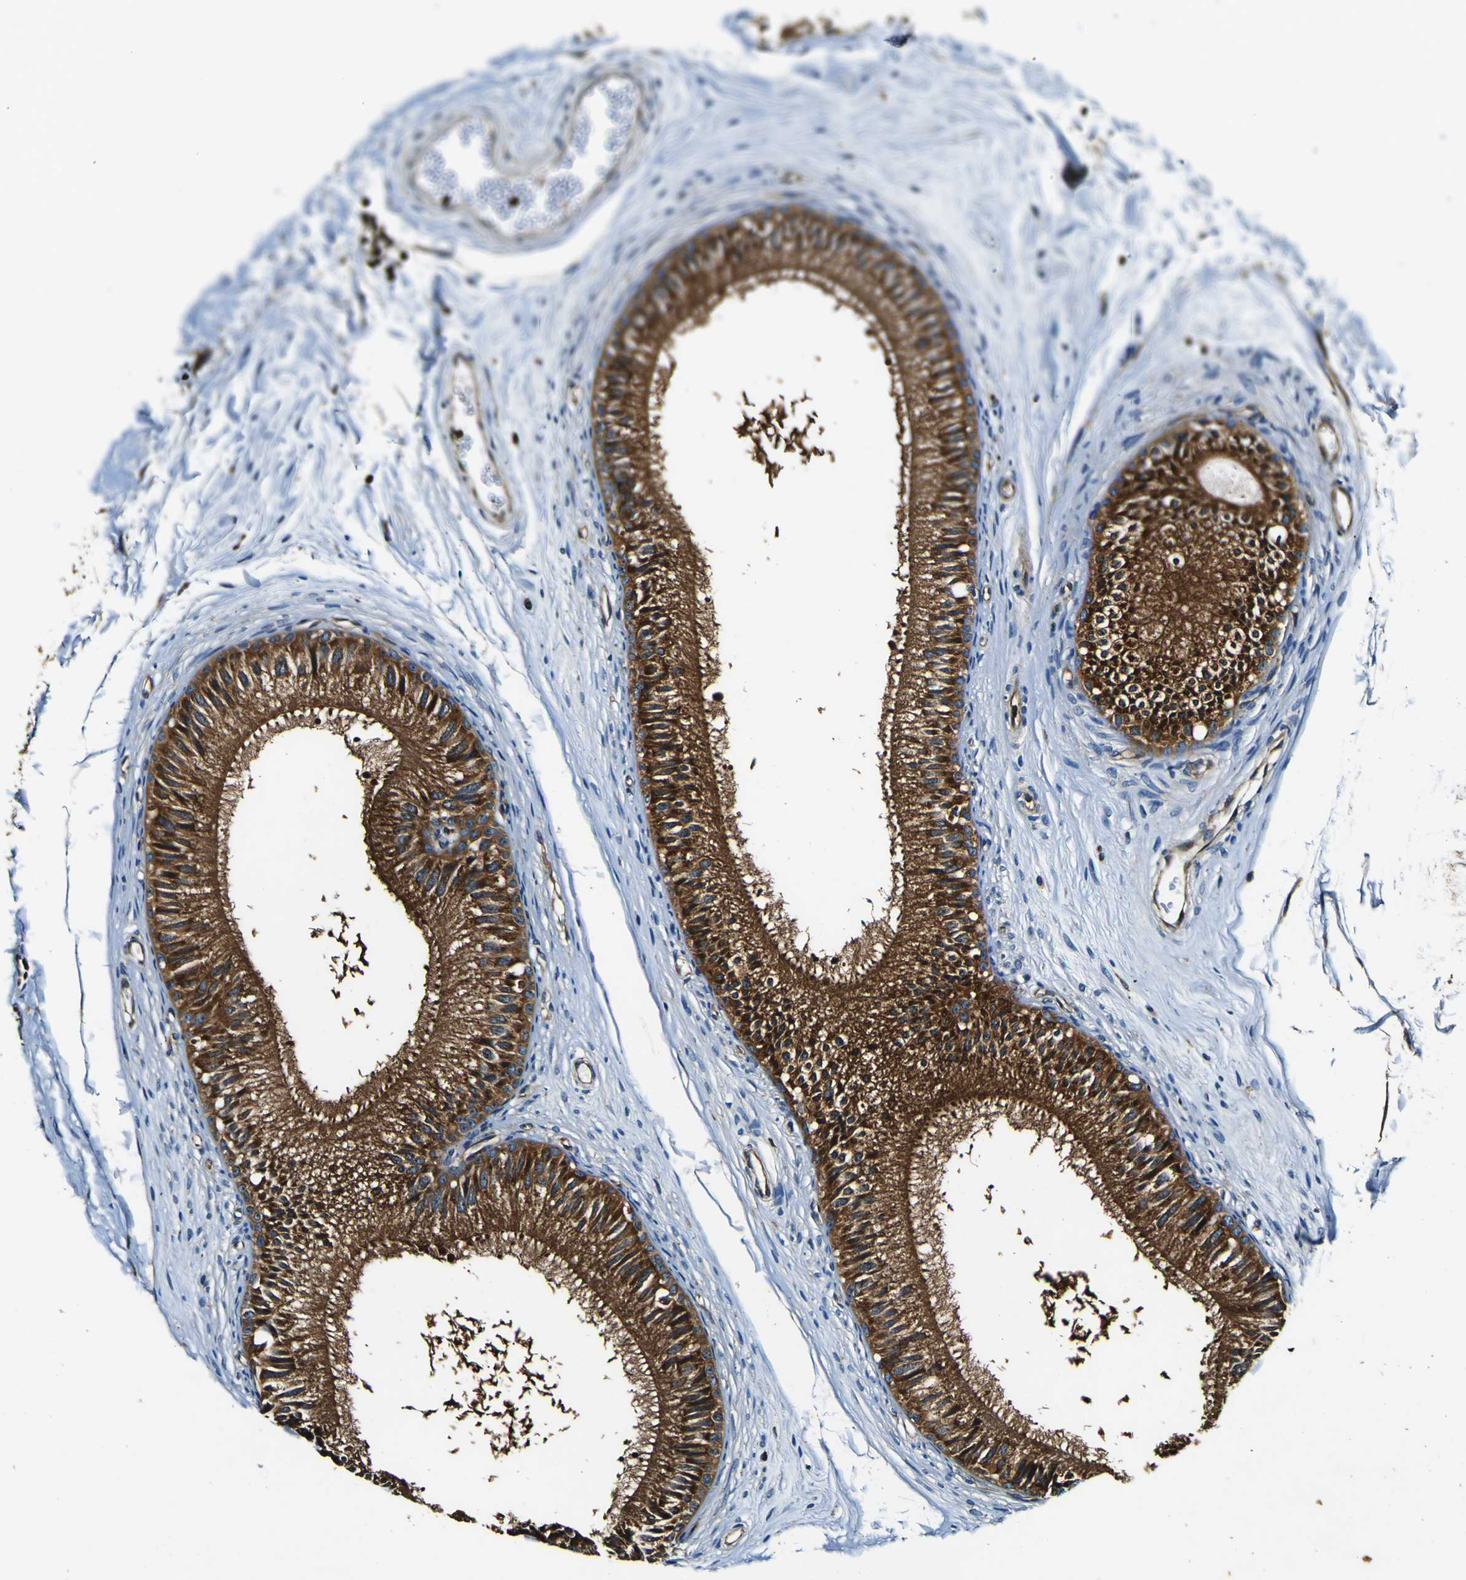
{"staining": {"intensity": "strong", "quantity": ">75%", "location": "cytoplasmic/membranous"}, "tissue": "epididymis", "cell_type": "Glandular cells", "image_type": "normal", "snomed": [{"axis": "morphology", "description": "Normal tissue, NOS"}, {"axis": "topography", "description": "Epididymis"}], "caption": "Strong cytoplasmic/membranous protein positivity is identified in about >75% of glandular cells in epididymis.", "gene": "RHOT2", "patient": {"sex": "male", "age": 56}}